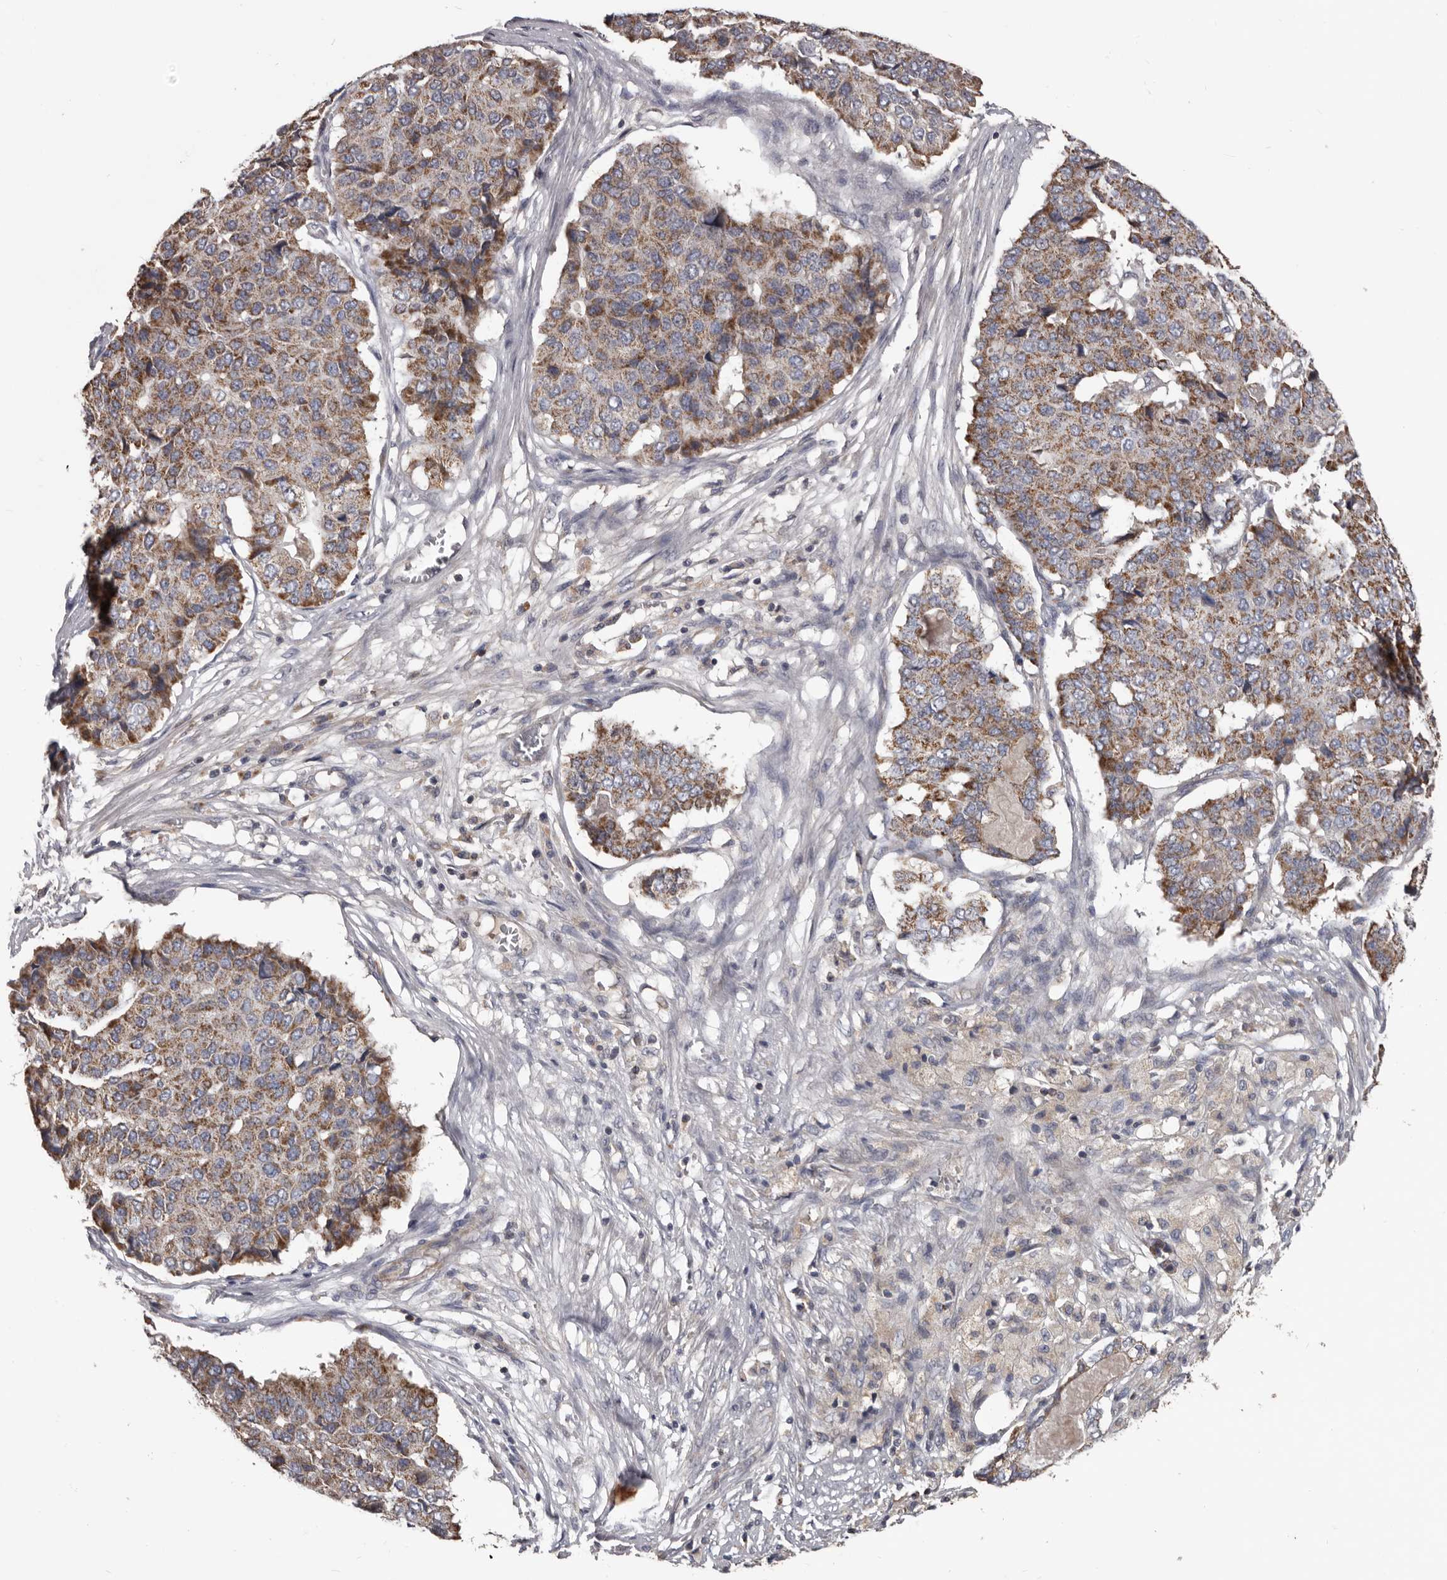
{"staining": {"intensity": "moderate", "quantity": ">75%", "location": "cytoplasmic/membranous"}, "tissue": "pancreatic cancer", "cell_type": "Tumor cells", "image_type": "cancer", "snomed": [{"axis": "morphology", "description": "Adenocarcinoma, NOS"}, {"axis": "topography", "description": "Pancreas"}], "caption": "This is a histology image of immunohistochemistry (IHC) staining of pancreatic cancer (adenocarcinoma), which shows moderate staining in the cytoplasmic/membranous of tumor cells.", "gene": "ALDH5A1", "patient": {"sex": "male", "age": 50}}